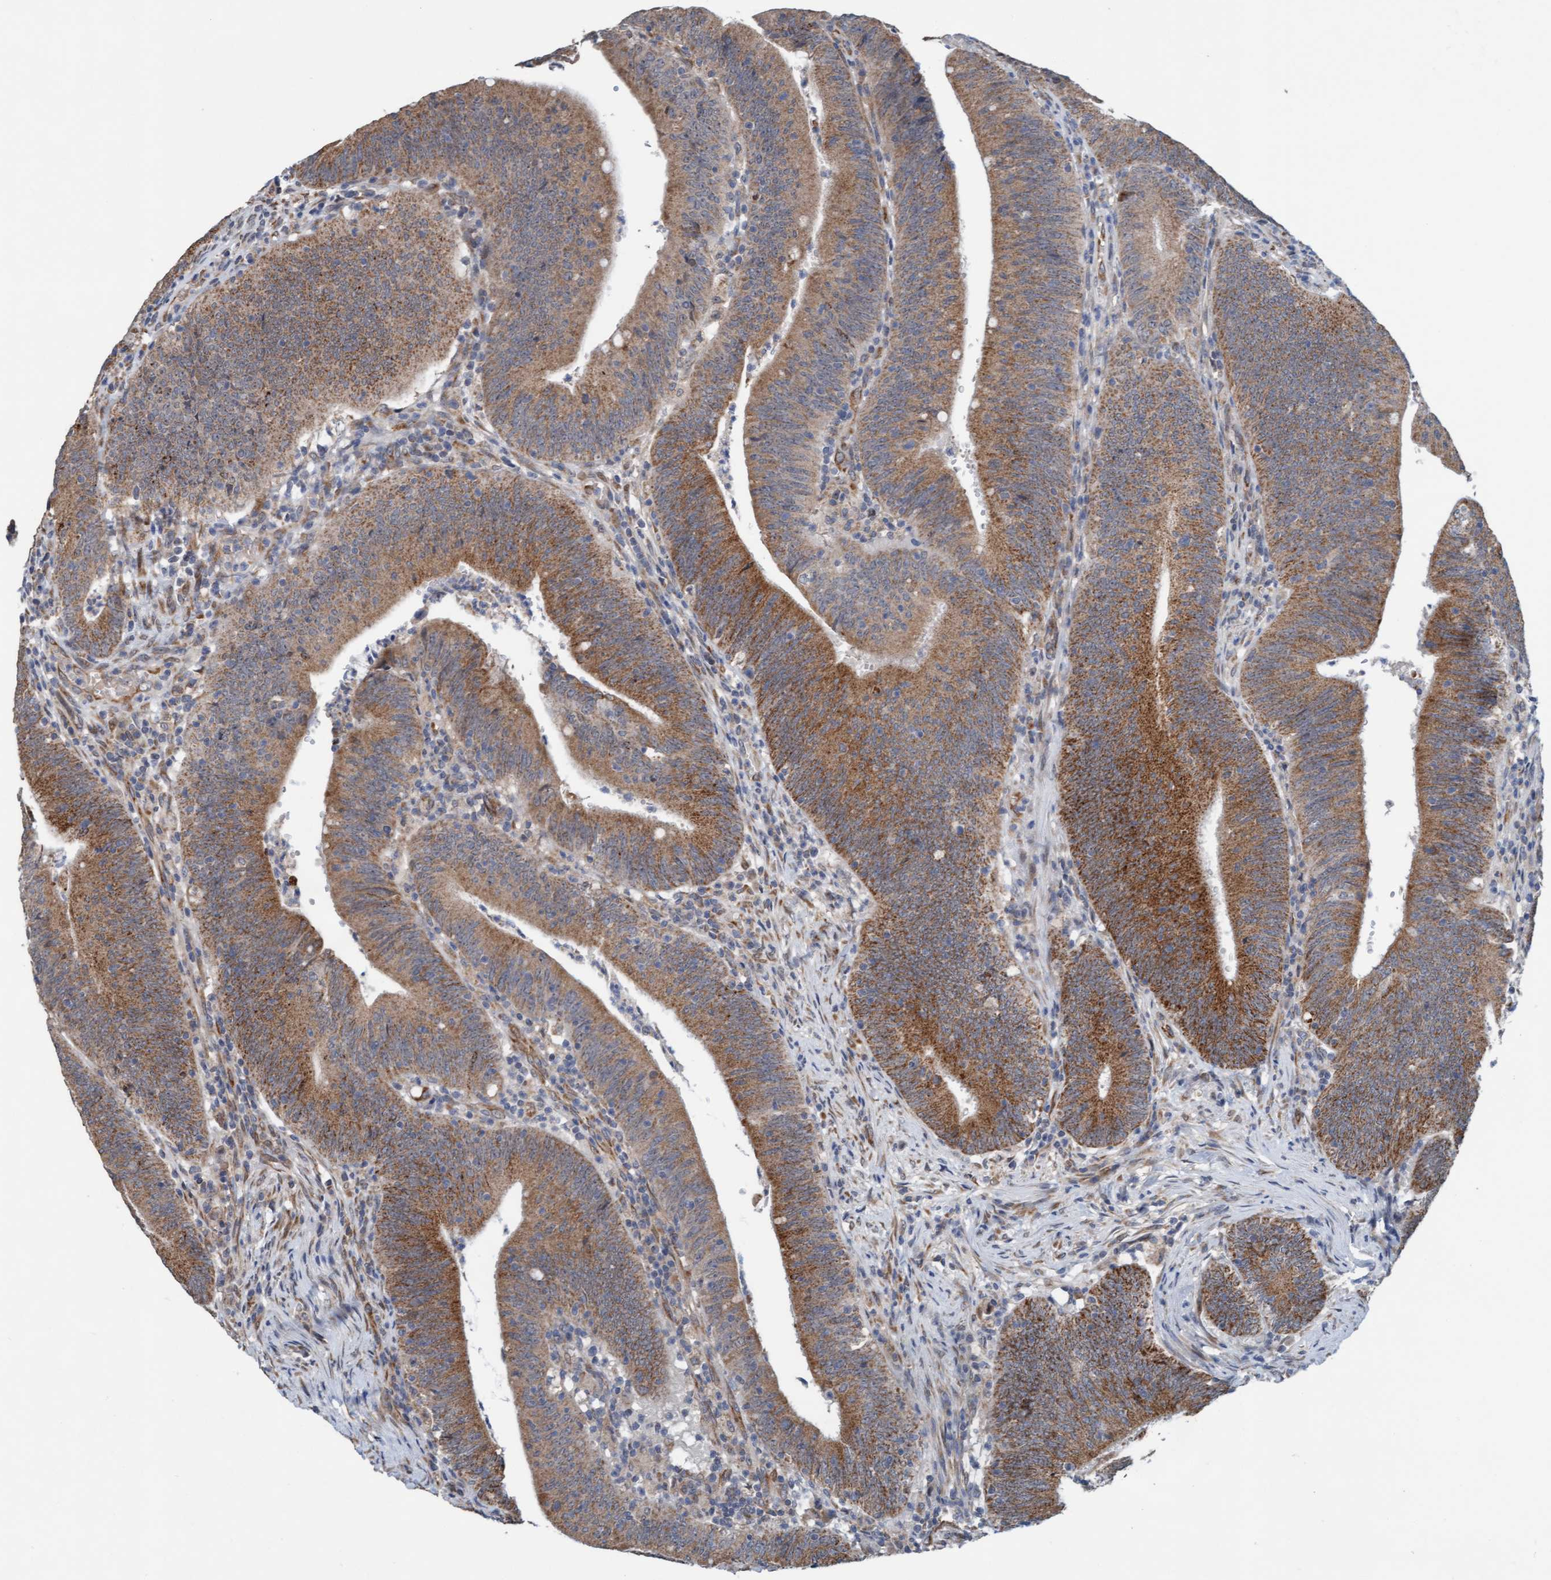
{"staining": {"intensity": "strong", "quantity": ">75%", "location": "cytoplasmic/membranous"}, "tissue": "colorectal cancer", "cell_type": "Tumor cells", "image_type": "cancer", "snomed": [{"axis": "morphology", "description": "Normal tissue, NOS"}, {"axis": "morphology", "description": "Adenocarcinoma, NOS"}, {"axis": "topography", "description": "Rectum"}], "caption": "Tumor cells exhibit high levels of strong cytoplasmic/membranous expression in approximately >75% of cells in adenocarcinoma (colorectal).", "gene": "ZNF566", "patient": {"sex": "female", "age": 66}}